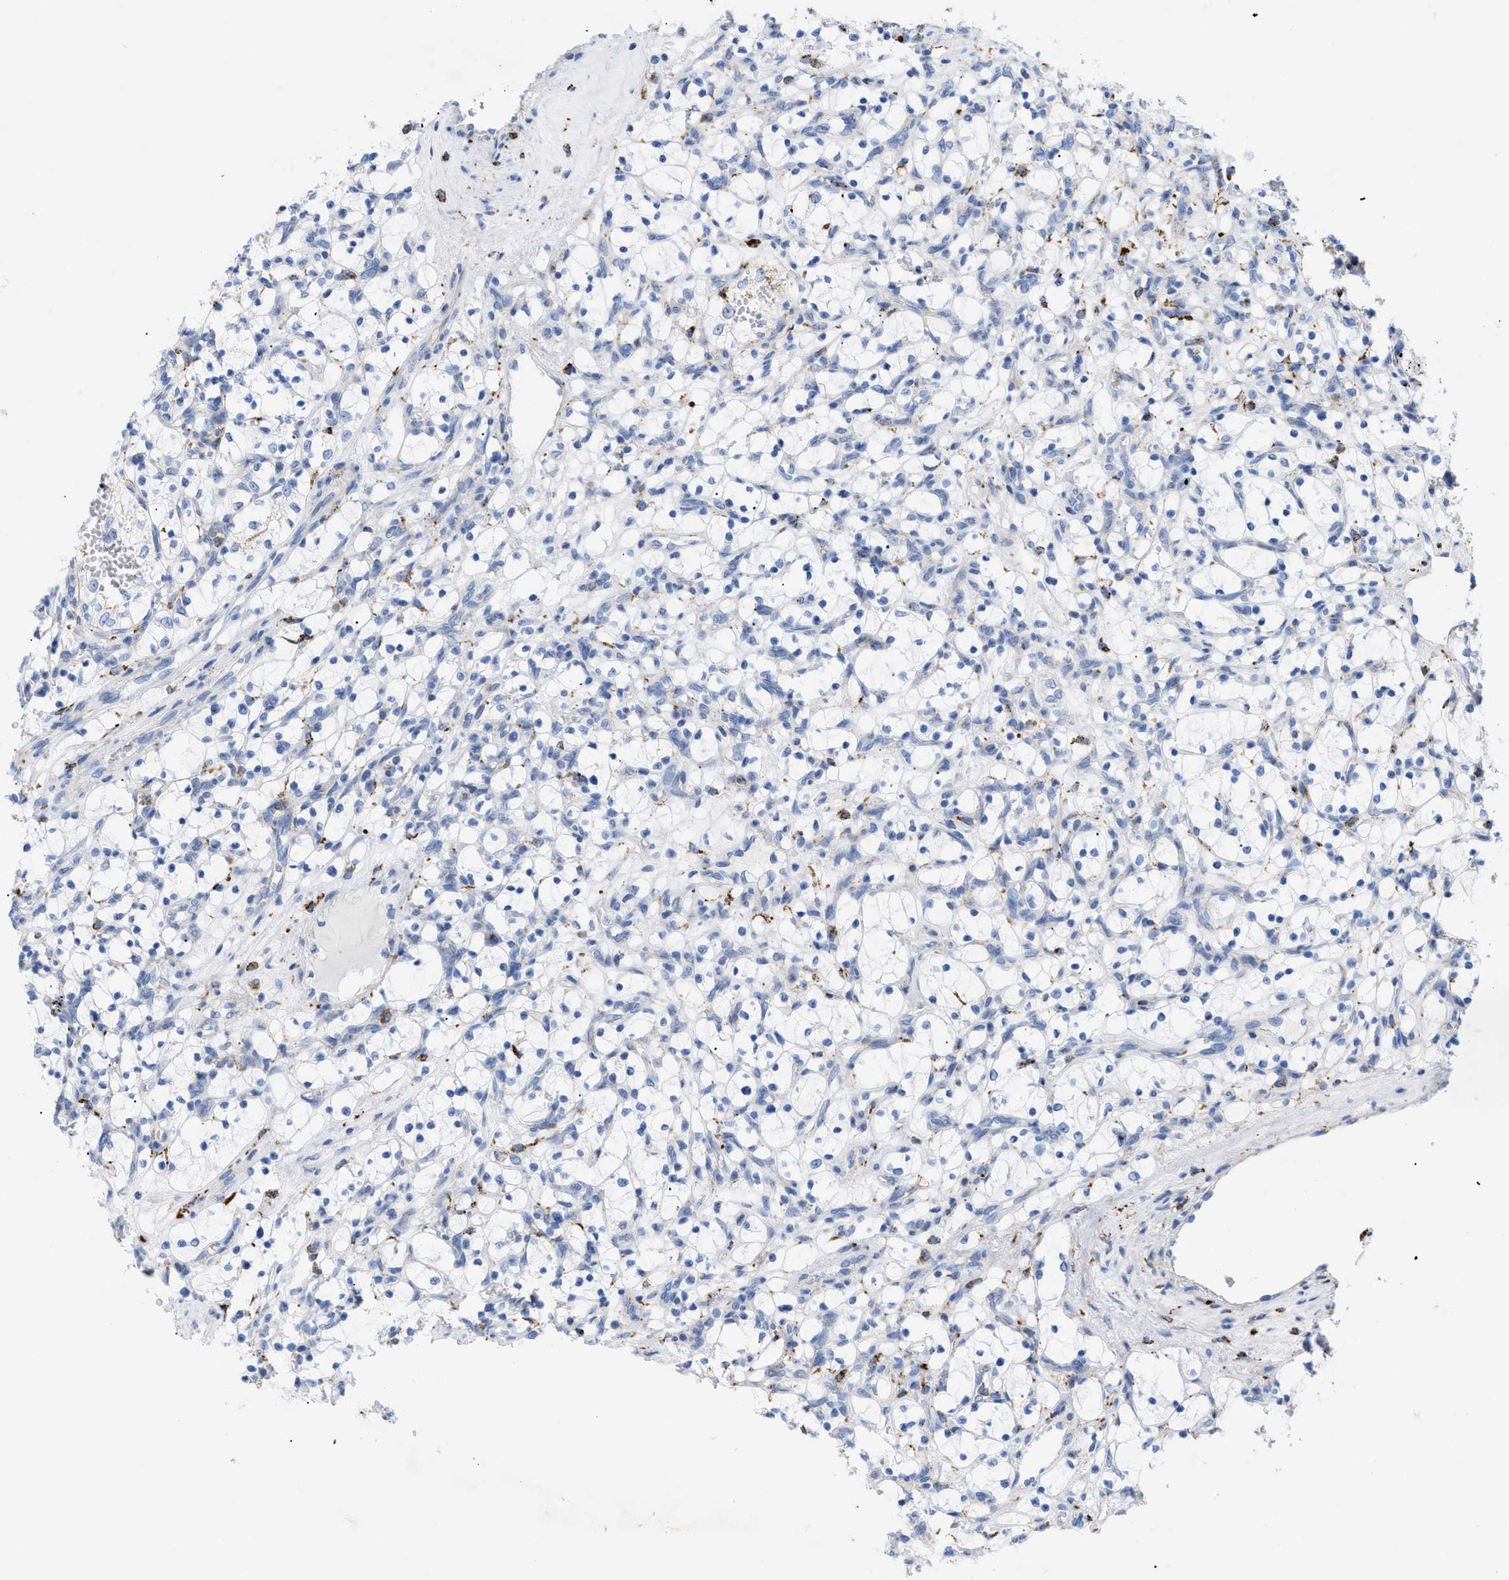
{"staining": {"intensity": "negative", "quantity": "none", "location": "none"}, "tissue": "renal cancer", "cell_type": "Tumor cells", "image_type": "cancer", "snomed": [{"axis": "morphology", "description": "Adenocarcinoma, NOS"}, {"axis": "topography", "description": "Kidney"}], "caption": "Immunohistochemical staining of human renal cancer exhibits no significant expression in tumor cells.", "gene": "DRAM2", "patient": {"sex": "female", "age": 69}}